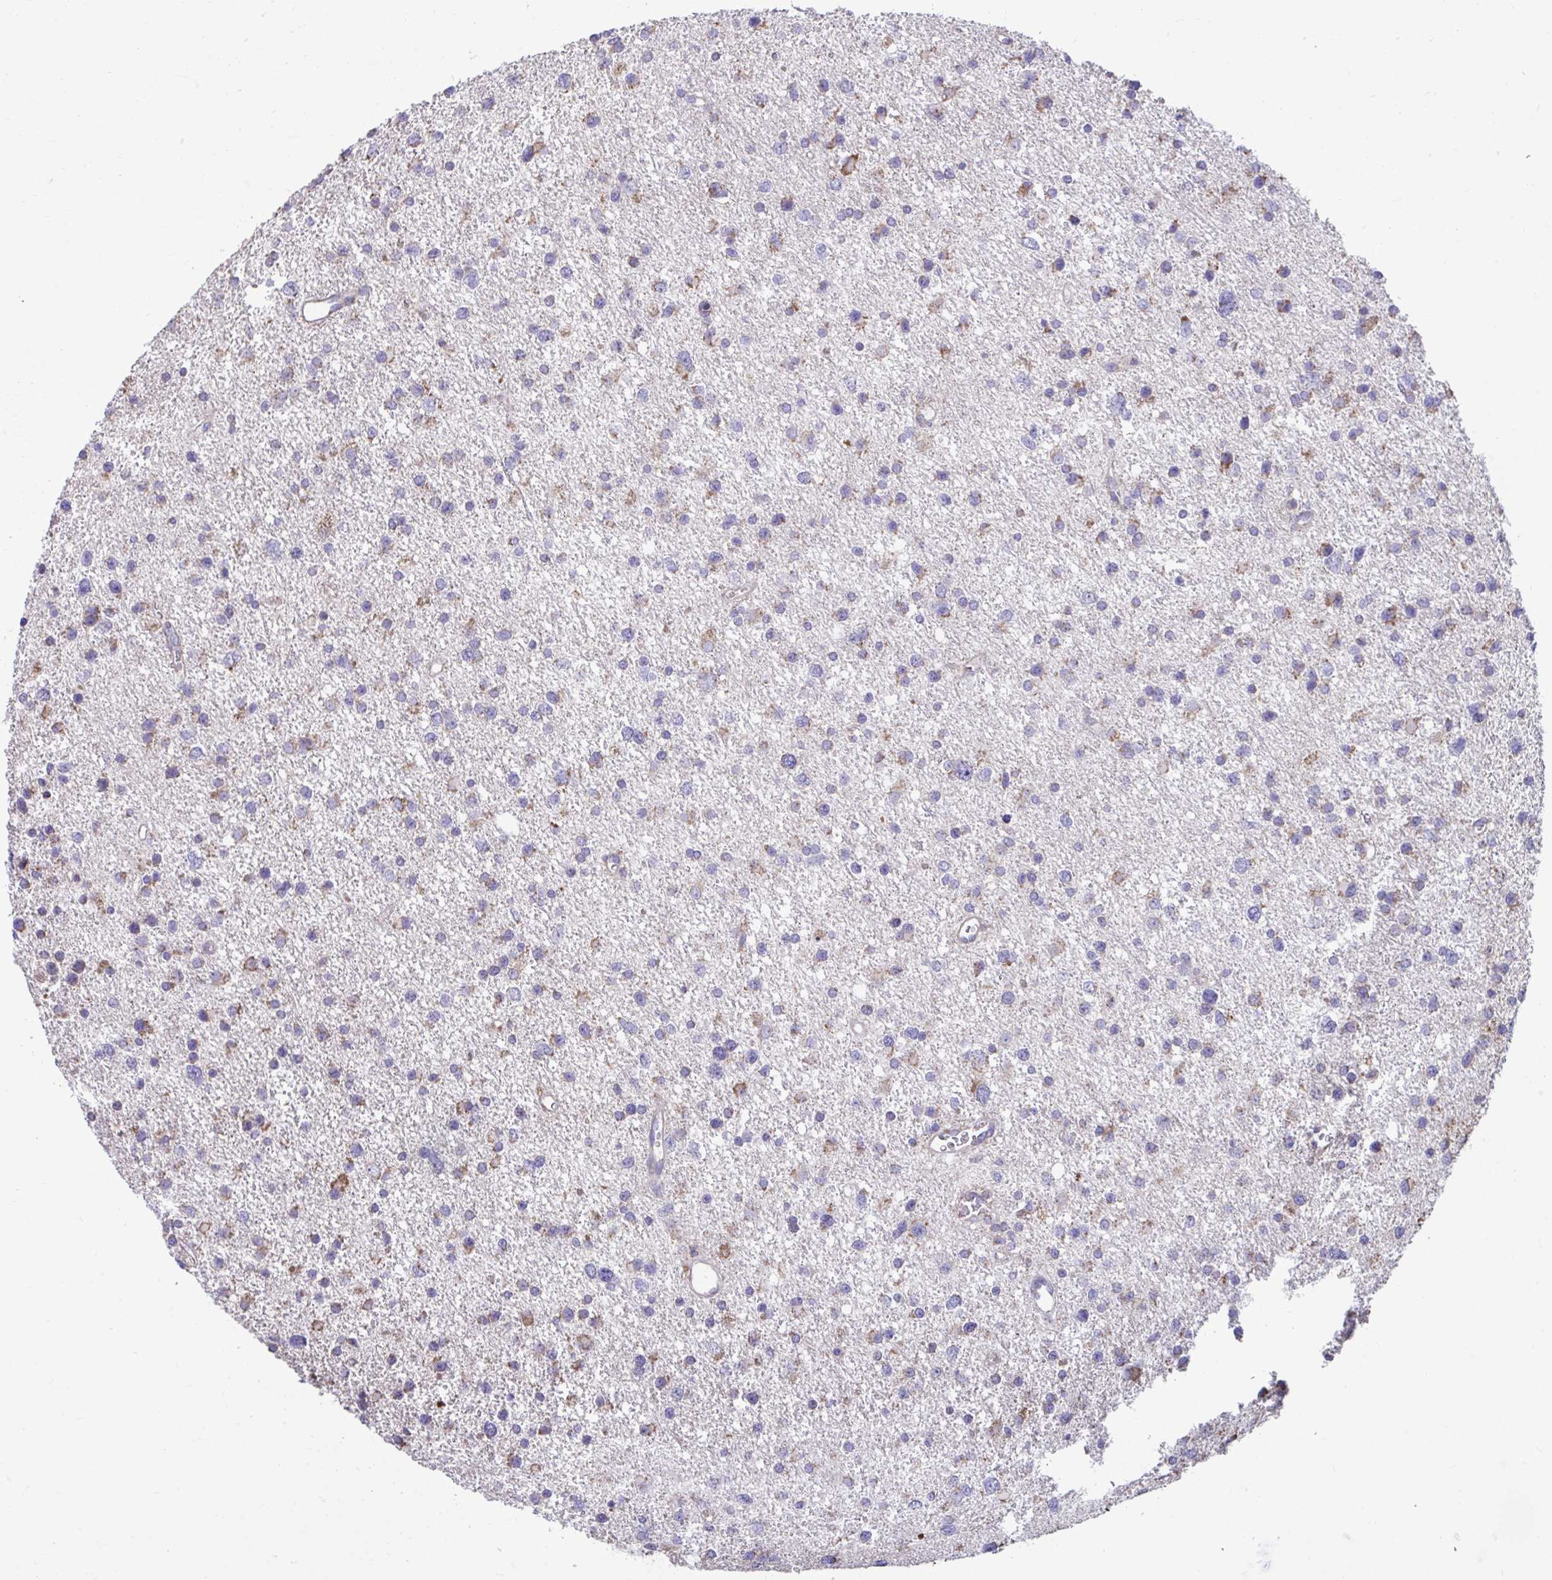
{"staining": {"intensity": "moderate", "quantity": "<25%", "location": "cytoplasmic/membranous"}, "tissue": "glioma", "cell_type": "Tumor cells", "image_type": "cancer", "snomed": [{"axis": "morphology", "description": "Glioma, malignant, Low grade"}, {"axis": "topography", "description": "Brain"}], "caption": "About <25% of tumor cells in human malignant glioma (low-grade) demonstrate moderate cytoplasmic/membranous protein positivity as visualized by brown immunohistochemical staining.", "gene": "LINGO4", "patient": {"sex": "female", "age": 55}}